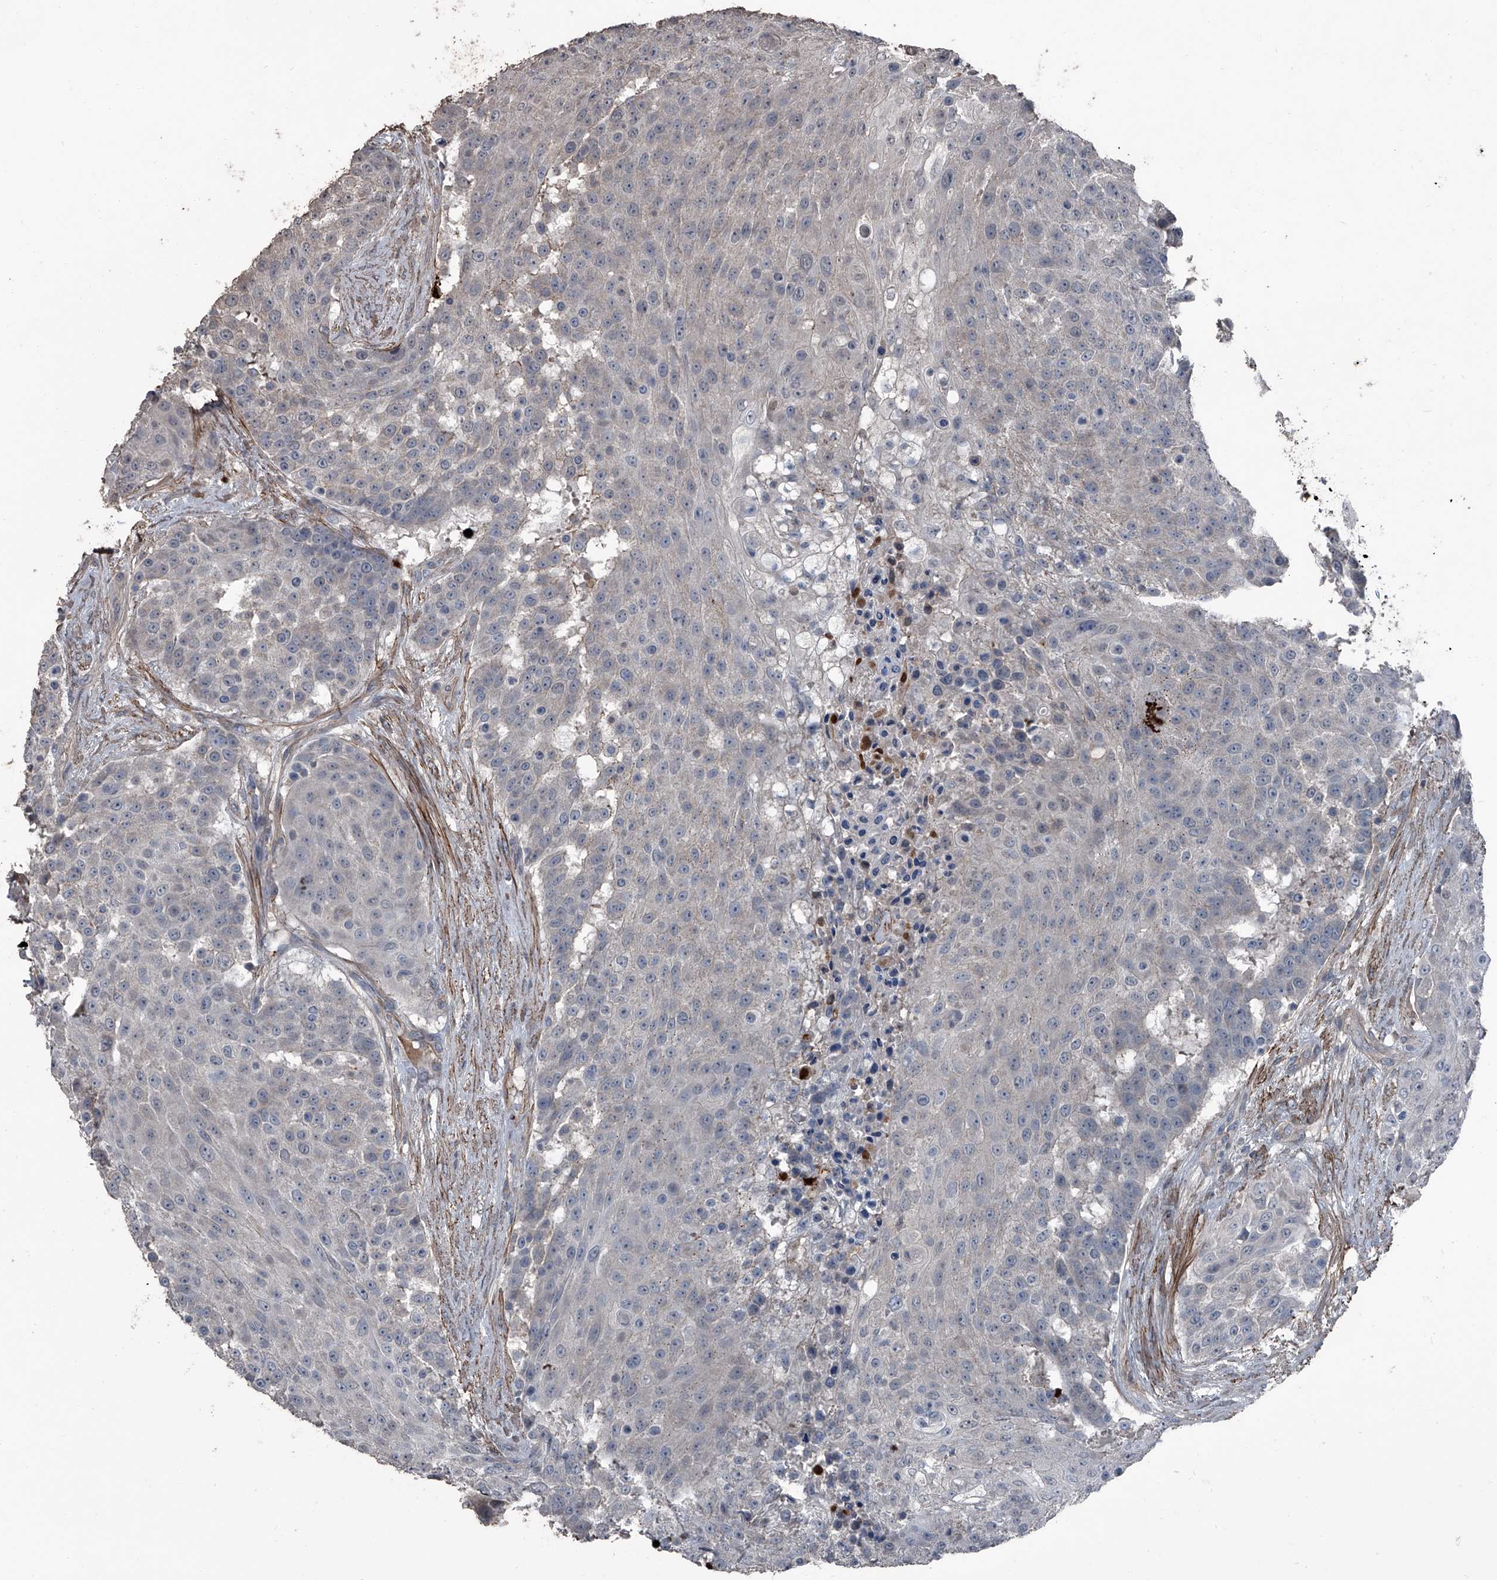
{"staining": {"intensity": "negative", "quantity": "none", "location": "none"}, "tissue": "urothelial cancer", "cell_type": "Tumor cells", "image_type": "cancer", "snomed": [{"axis": "morphology", "description": "Urothelial carcinoma, High grade"}, {"axis": "topography", "description": "Urinary bladder"}], "caption": "High power microscopy histopathology image of an IHC photomicrograph of urothelial carcinoma (high-grade), revealing no significant expression in tumor cells. (Brightfield microscopy of DAB IHC at high magnification).", "gene": "OARD1", "patient": {"sex": "female", "age": 63}}